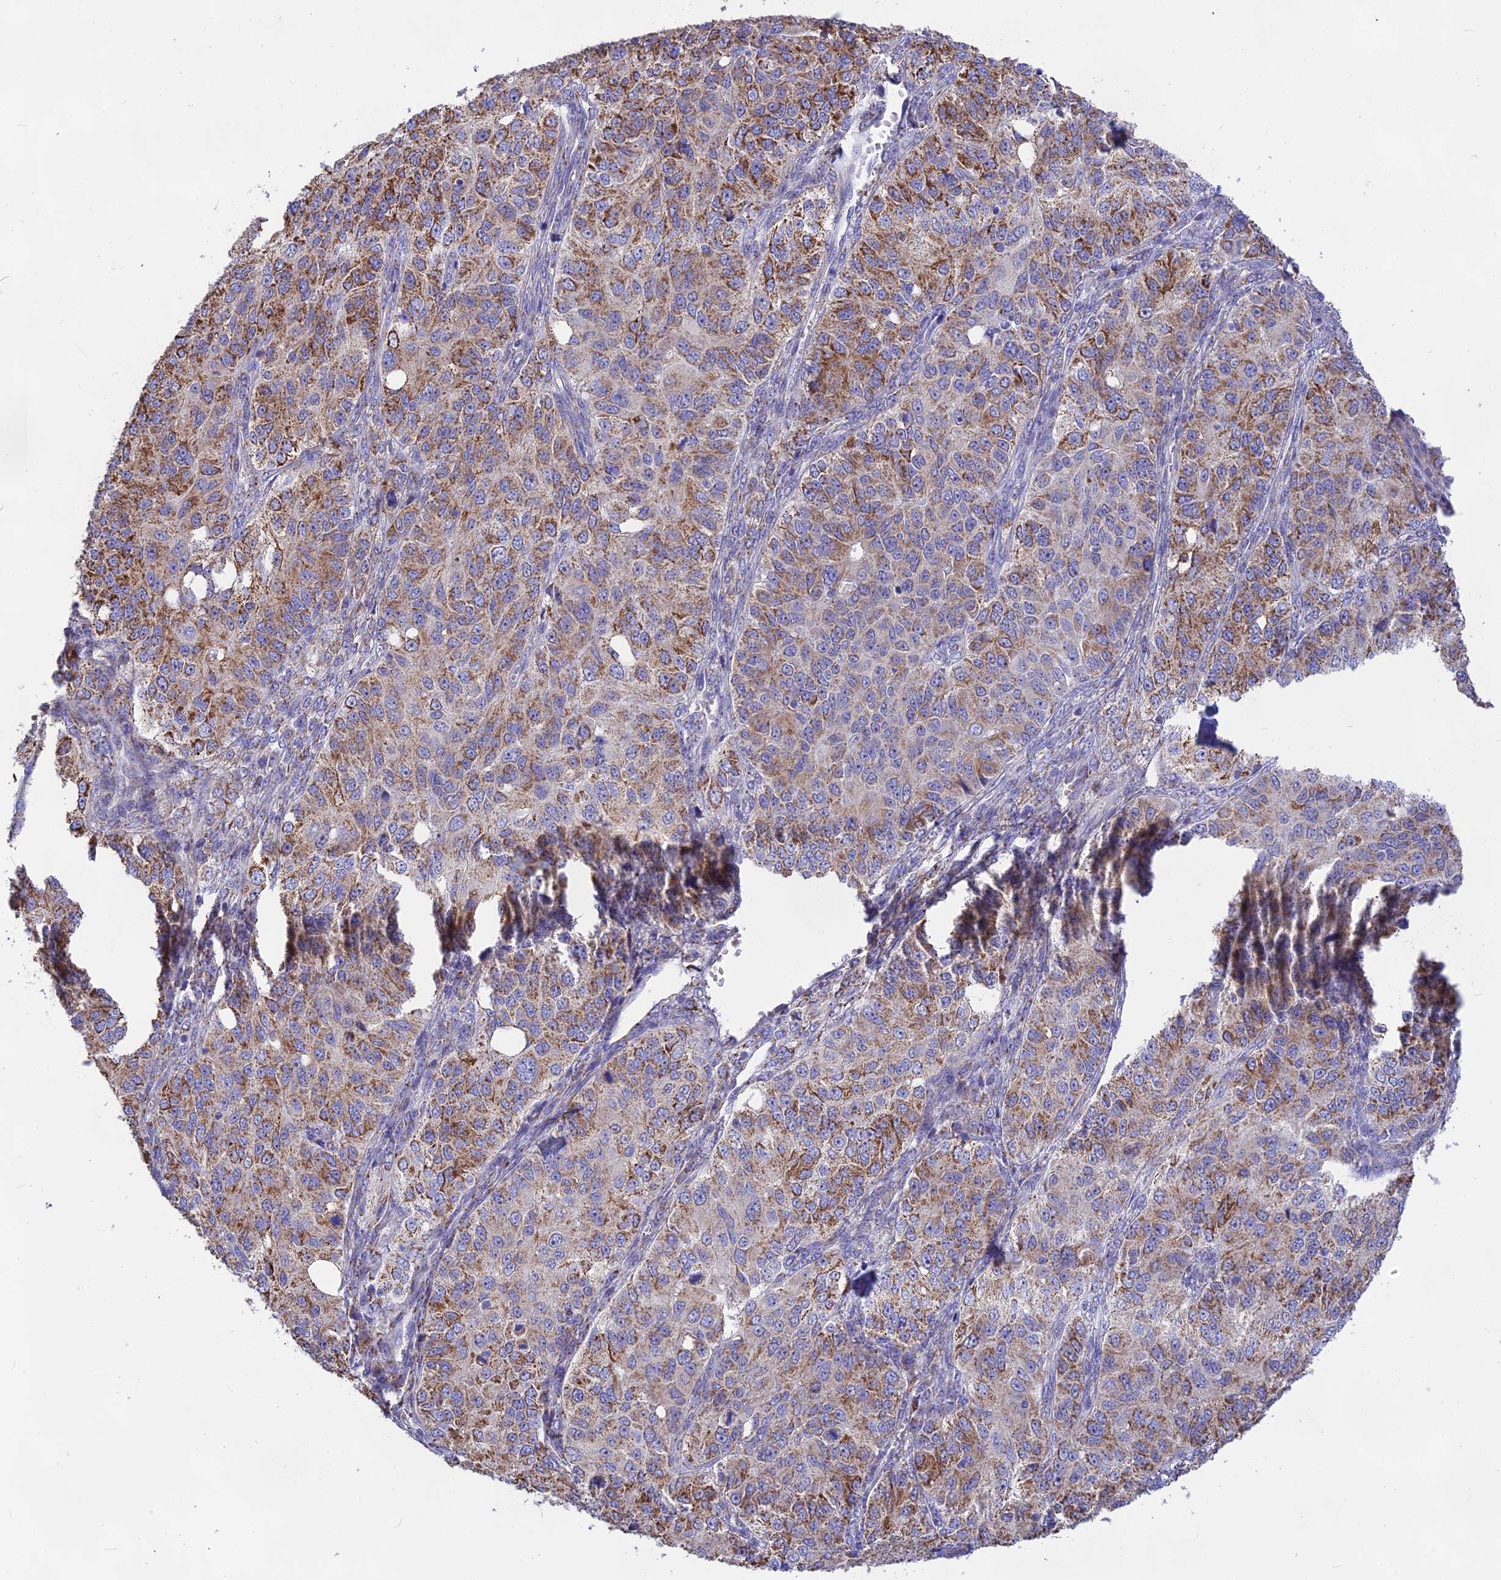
{"staining": {"intensity": "moderate", "quantity": ">75%", "location": "cytoplasmic/membranous"}, "tissue": "ovarian cancer", "cell_type": "Tumor cells", "image_type": "cancer", "snomed": [{"axis": "morphology", "description": "Carcinoma, endometroid"}, {"axis": "topography", "description": "Ovary"}], "caption": "The micrograph displays staining of ovarian cancer (endometroid carcinoma), revealing moderate cytoplasmic/membranous protein staining (brown color) within tumor cells. (DAB IHC with brightfield microscopy, high magnification).", "gene": "DOC2B", "patient": {"sex": "female", "age": 51}}